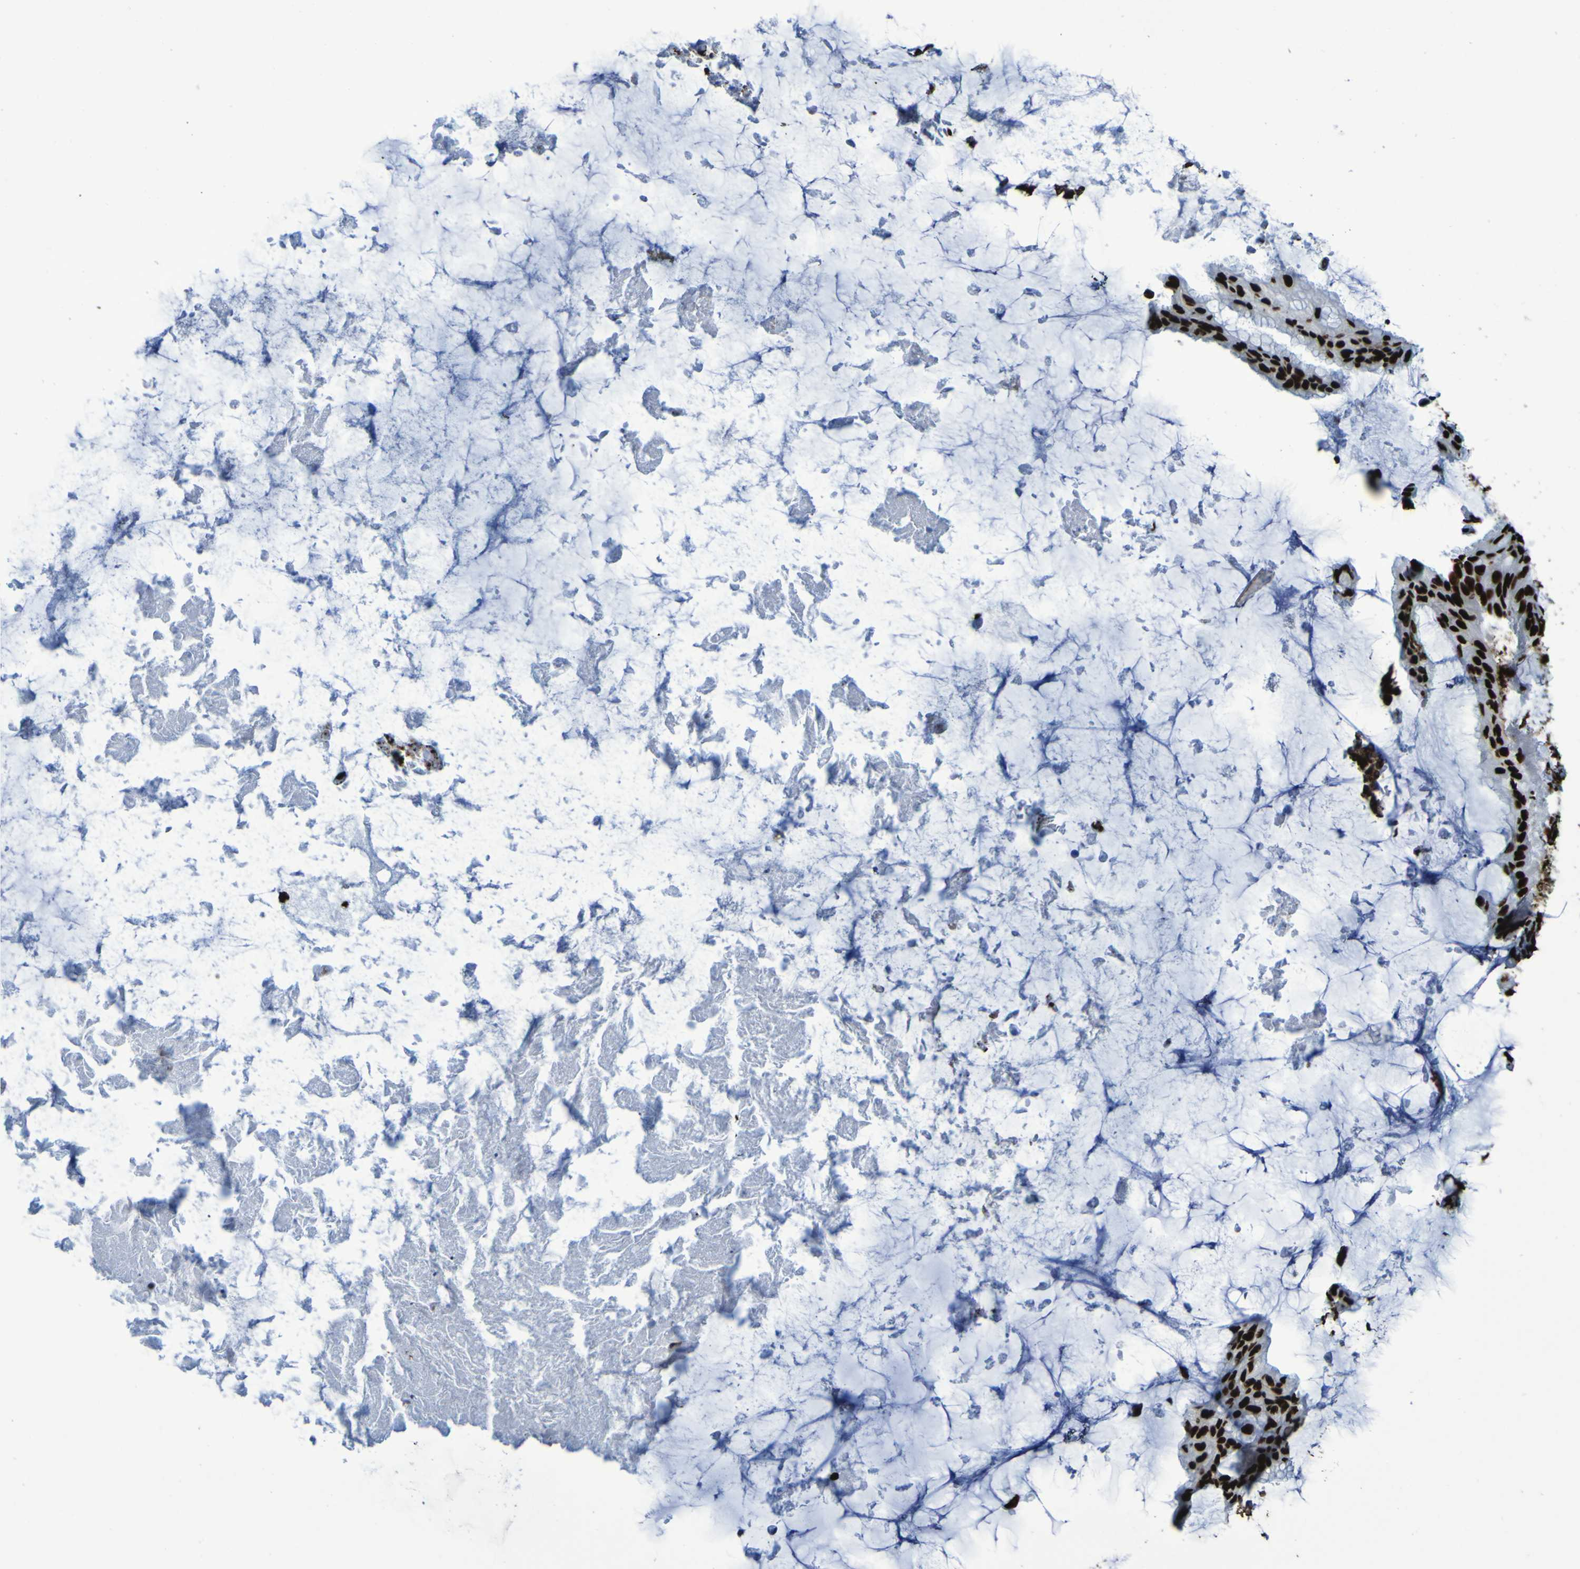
{"staining": {"intensity": "strong", "quantity": ">75%", "location": "nuclear"}, "tissue": "ovarian cancer", "cell_type": "Tumor cells", "image_type": "cancer", "snomed": [{"axis": "morphology", "description": "Cystadenocarcinoma, mucinous, NOS"}, {"axis": "topography", "description": "Ovary"}], "caption": "Ovarian mucinous cystadenocarcinoma stained with a protein marker displays strong staining in tumor cells.", "gene": "NPM1", "patient": {"sex": "female", "age": 61}}